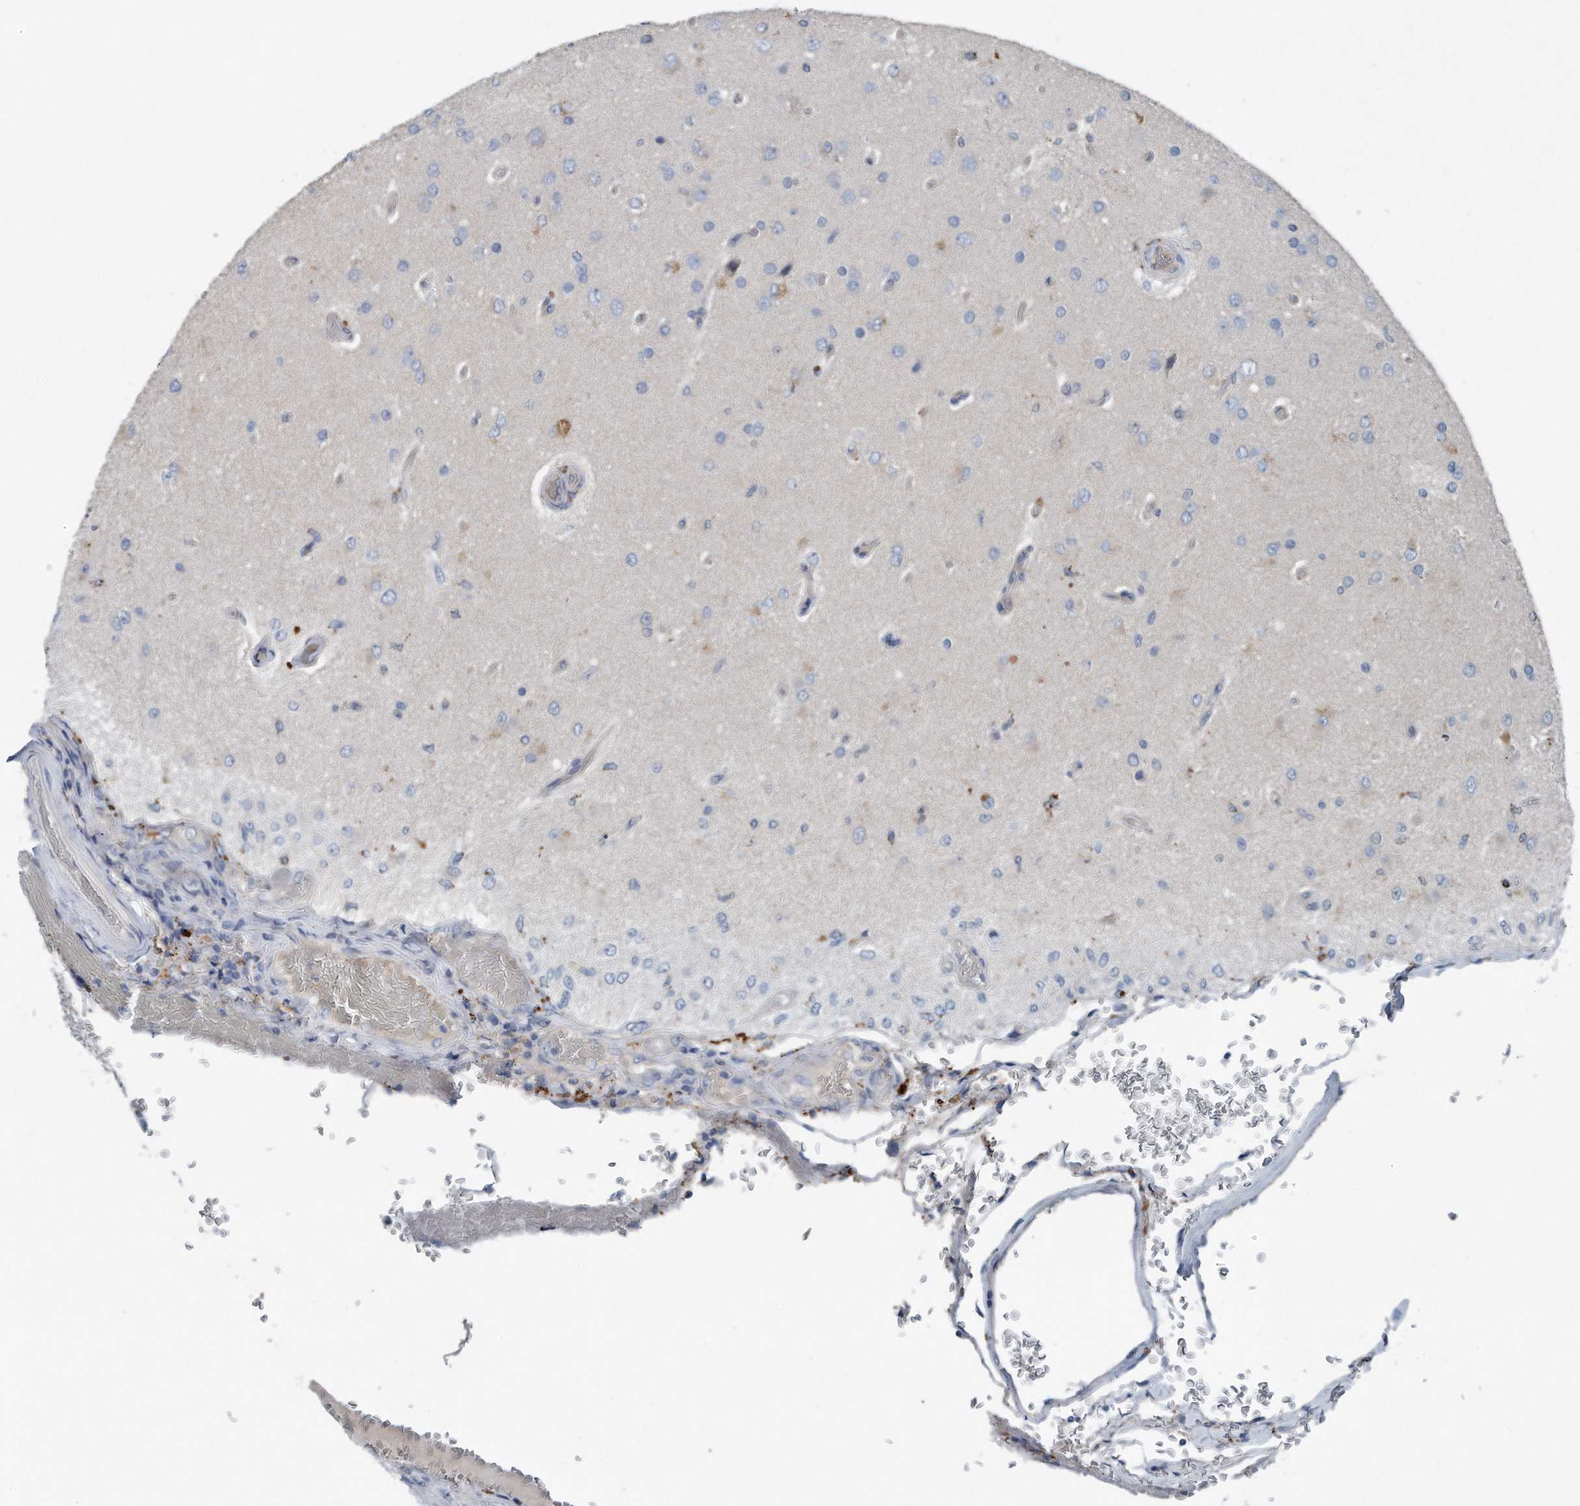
{"staining": {"intensity": "negative", "quantity": "none", "location": "none"}, "tissue": "glioma", "cell_type": "Tumor cells", "image_type": "cancer", "snomed": [{"axis": "morphology", "description": "Normal tissue, NOS"}, {"axis": "morphology", "description": "Glioma, malignant, High grade"}, {"axis": "topography", "description": "Cerebral cortex"}], "caption": "A micrograph of human malignant high-grade glioma is negative for staining in tumor cells. (DAB (3,3'-diaminobenzidine) immunohistochemistry (IHC) with hematoxylin counter stain).", "gene": "ZNF772", "patient": {"sex": "male", "age": 77}}